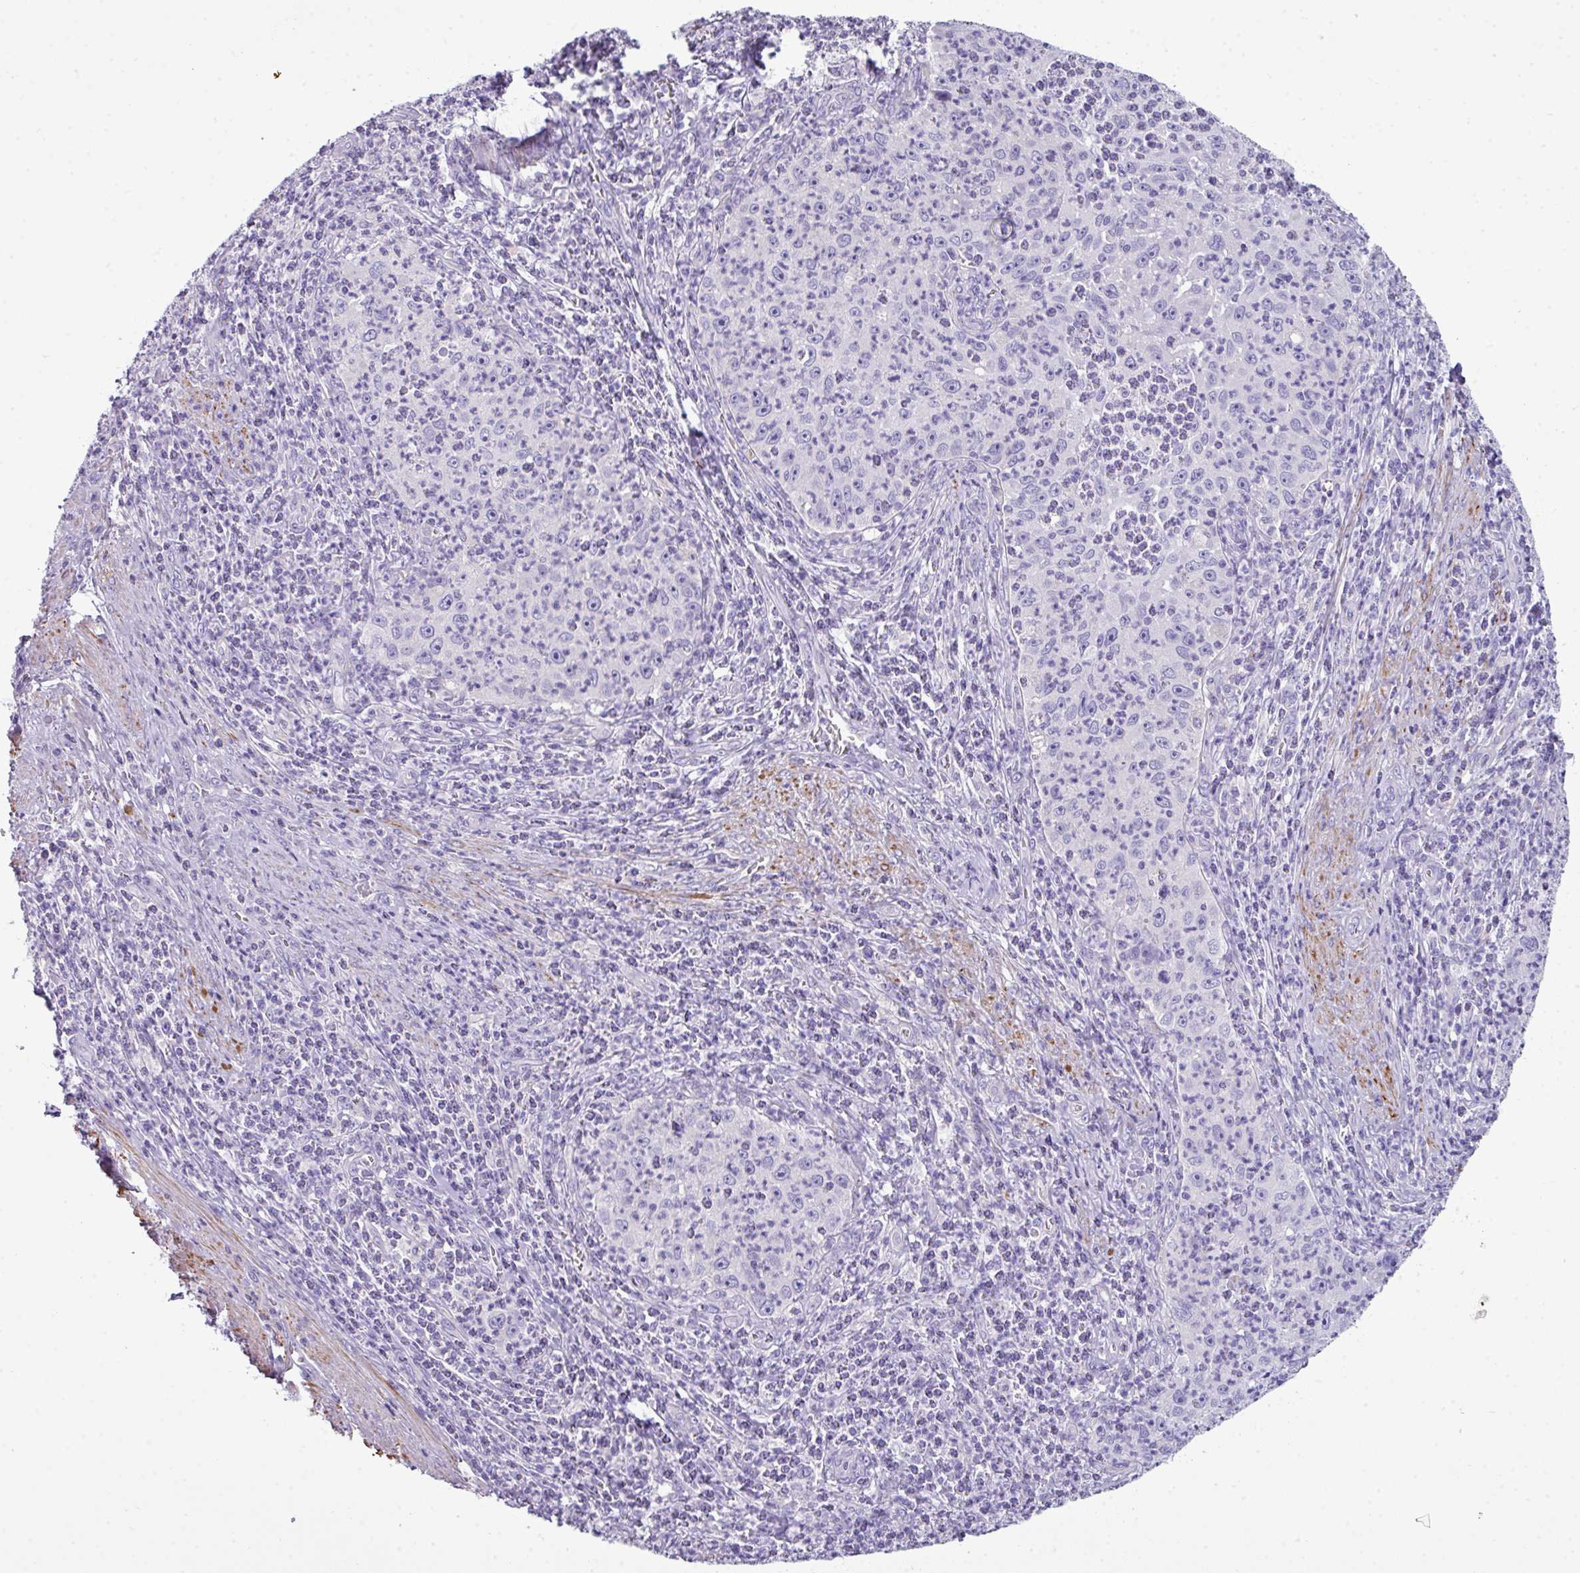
{"staining": {"intensity": "negative", "quantity": "none", "location": "none"}, "tissue": "cervical cancer", "cell_type": "Tumor cells", "image_type": "cancer", "snomed": [{"axis": "morphology", "description": "Squamous cell carcinoma, NOS"}, {"axis": "topography", "description": "Cervix"}], "caption": "The micrograph shows no staining of tumor cells in cervical cancer. (DAB immunohistochemistry with hematoxylin counter stain).", "gene": "ABCC5", "patient": {"sex": "female", "age": 30}}